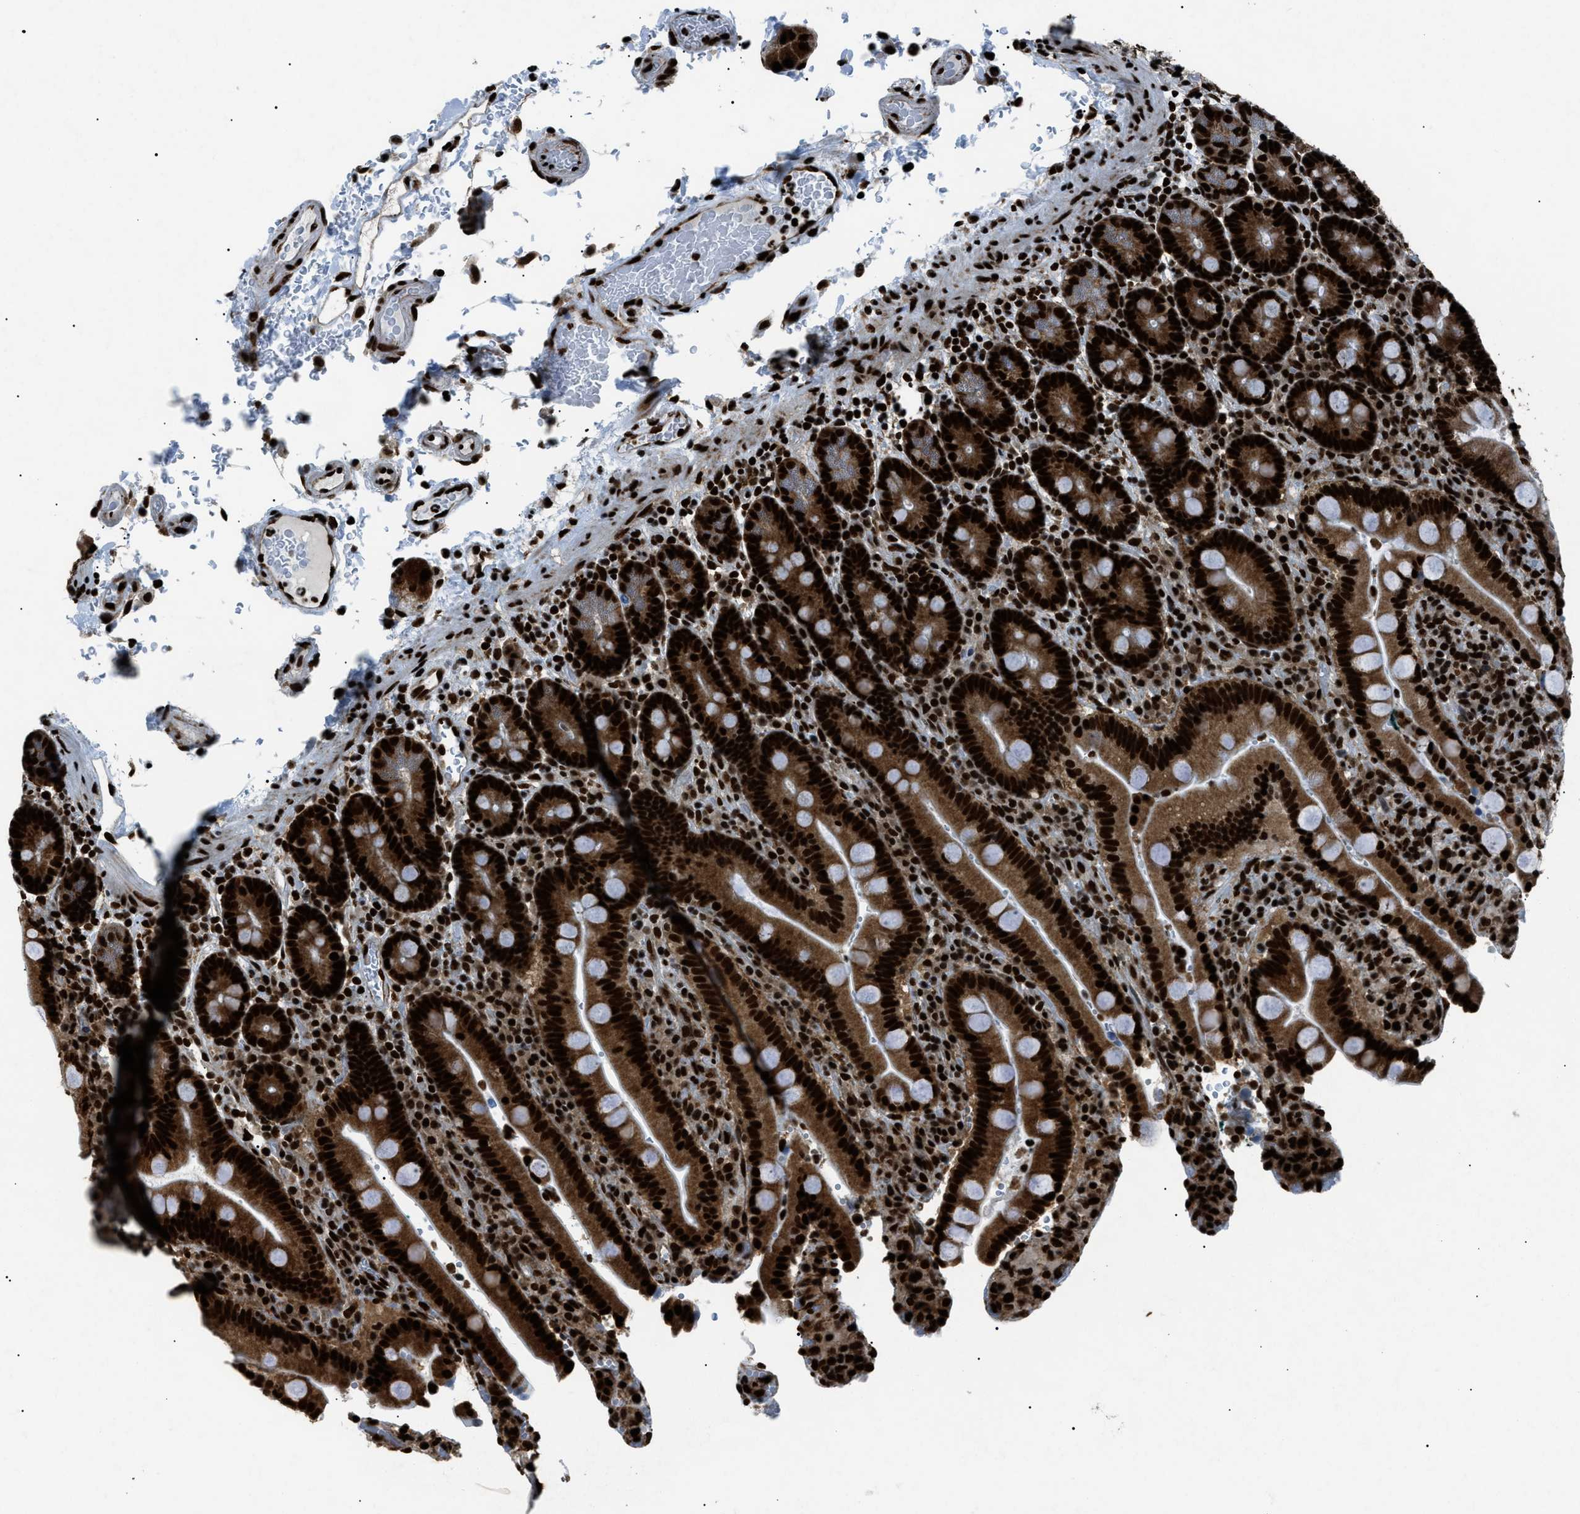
{"staining": {"intensity": "strong", "quantity": ">75%", "location": "cytoplasmic/membranous,nuclear"}, "tissue": "duodenum", "cell_type": "Glandular cells", "image_type": "normal", "snomed": [{"axis": "morphology", "description": "Normal tissue, NOS"}, {"axis": "topography", "description": "Small intestine, NOS"}], "caption": "A photomicrograph of duodenum stained for a protein demonstrates strong cytoplasmic/membranous,nuclear brown staining in glandular cells. The protein of interest is stained brown, and the nuclei are stained in blue (DAB (3,3'-diaminobenzidine) IHC with brightfield microscopy, high magnification).", "gene": "HNRNPK", "patient": {"sex": "female", "age": 71}}